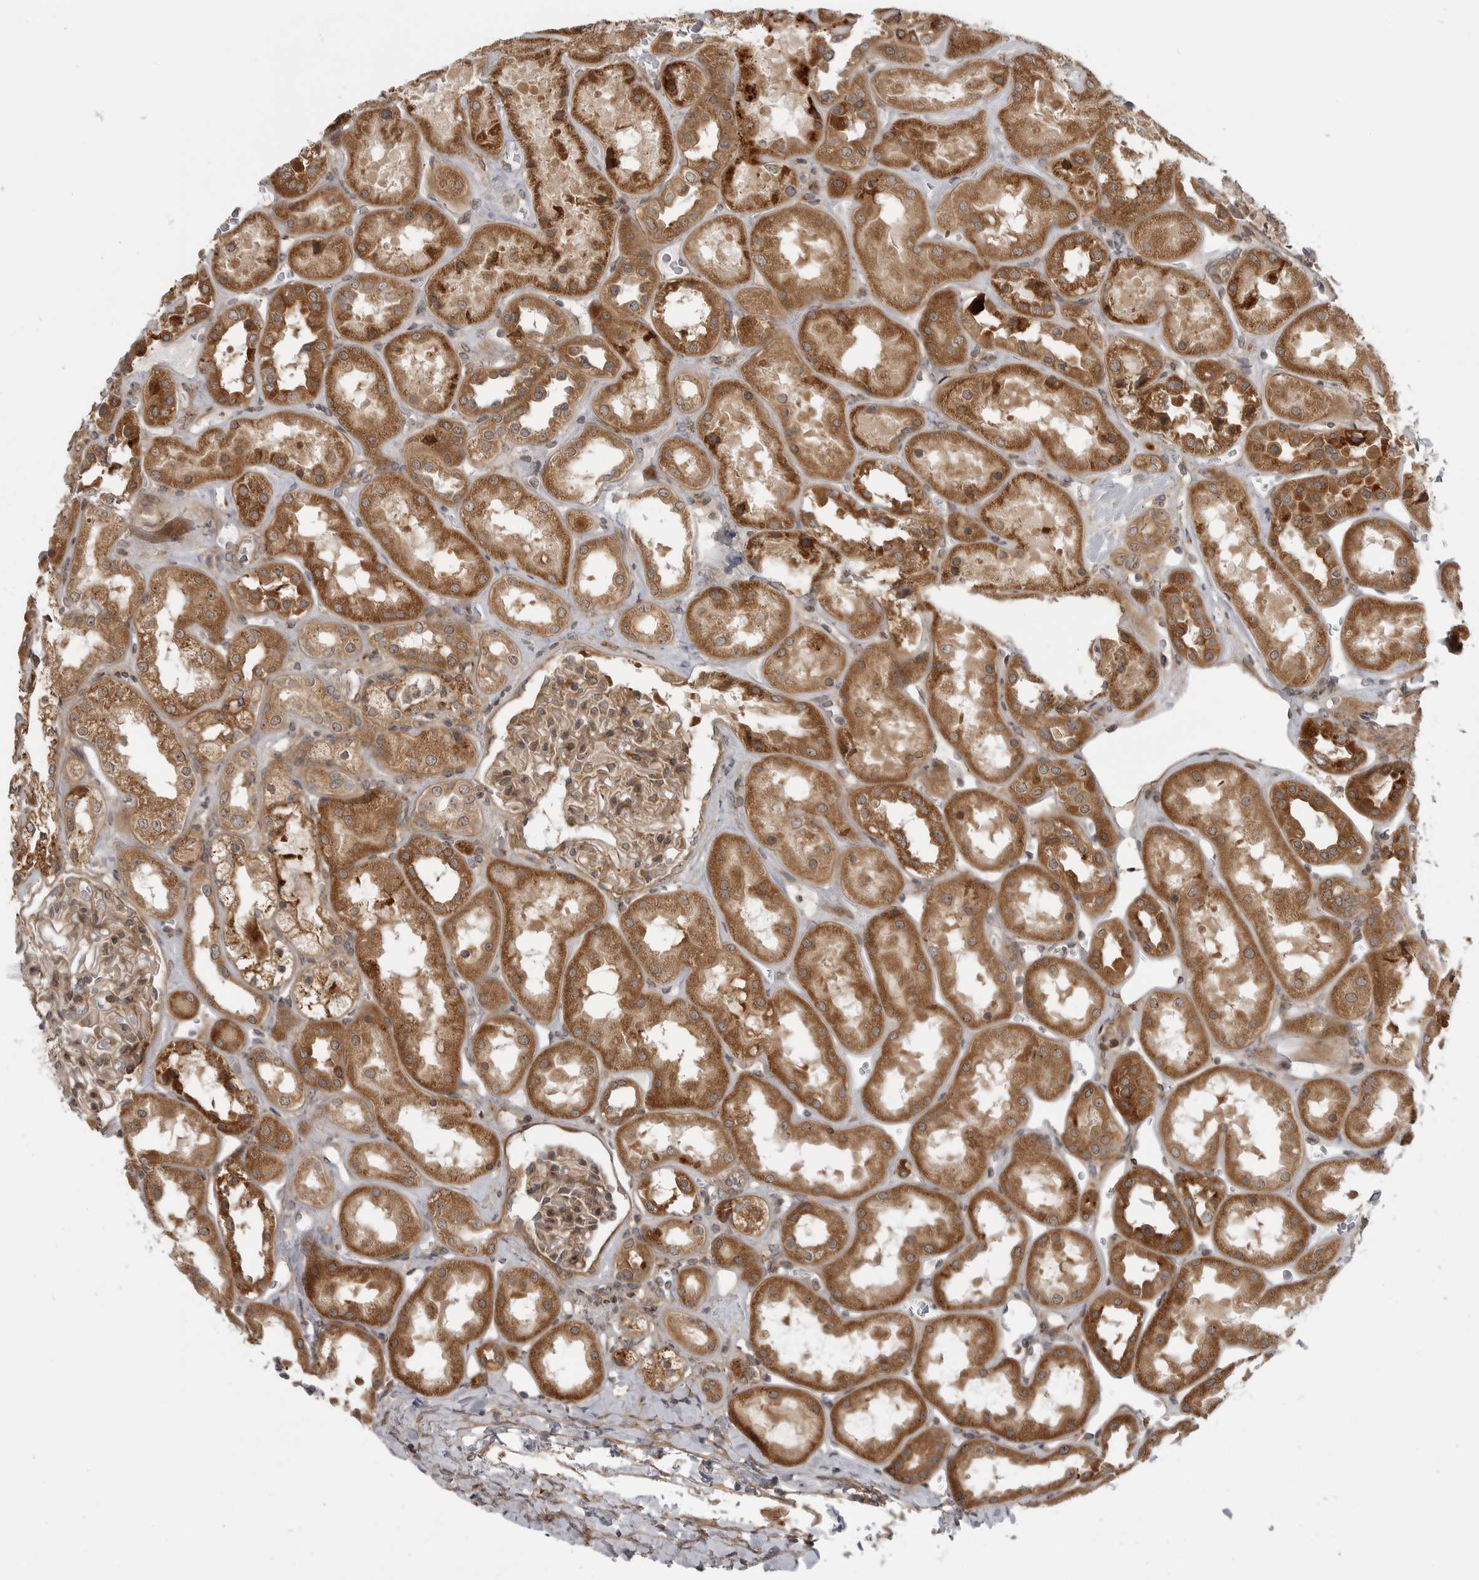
{"staining": {"intensity": "moderate", "quantity": "<25%", "location": "cytoplasmic/membranous"}, "tissue": "kidney", "cell_type": "Cells in glomeruli", "image_type": "normal", "snomed": [{"axis": "morphology", "description": "Normal tissue, NOS"}, {"axis": "topography", "description": "Kidney"}], "caption": "Brown immunohistochemical staining in normal human kidney shows moderate cytoplasmic/membranous staining in about <25% of cells in glomeruli. (brown staining indicates protein expression, while blue staining denotes nuclei).", "gene": "LRRC45", "patient": {"sex": "male", "age": 70}}